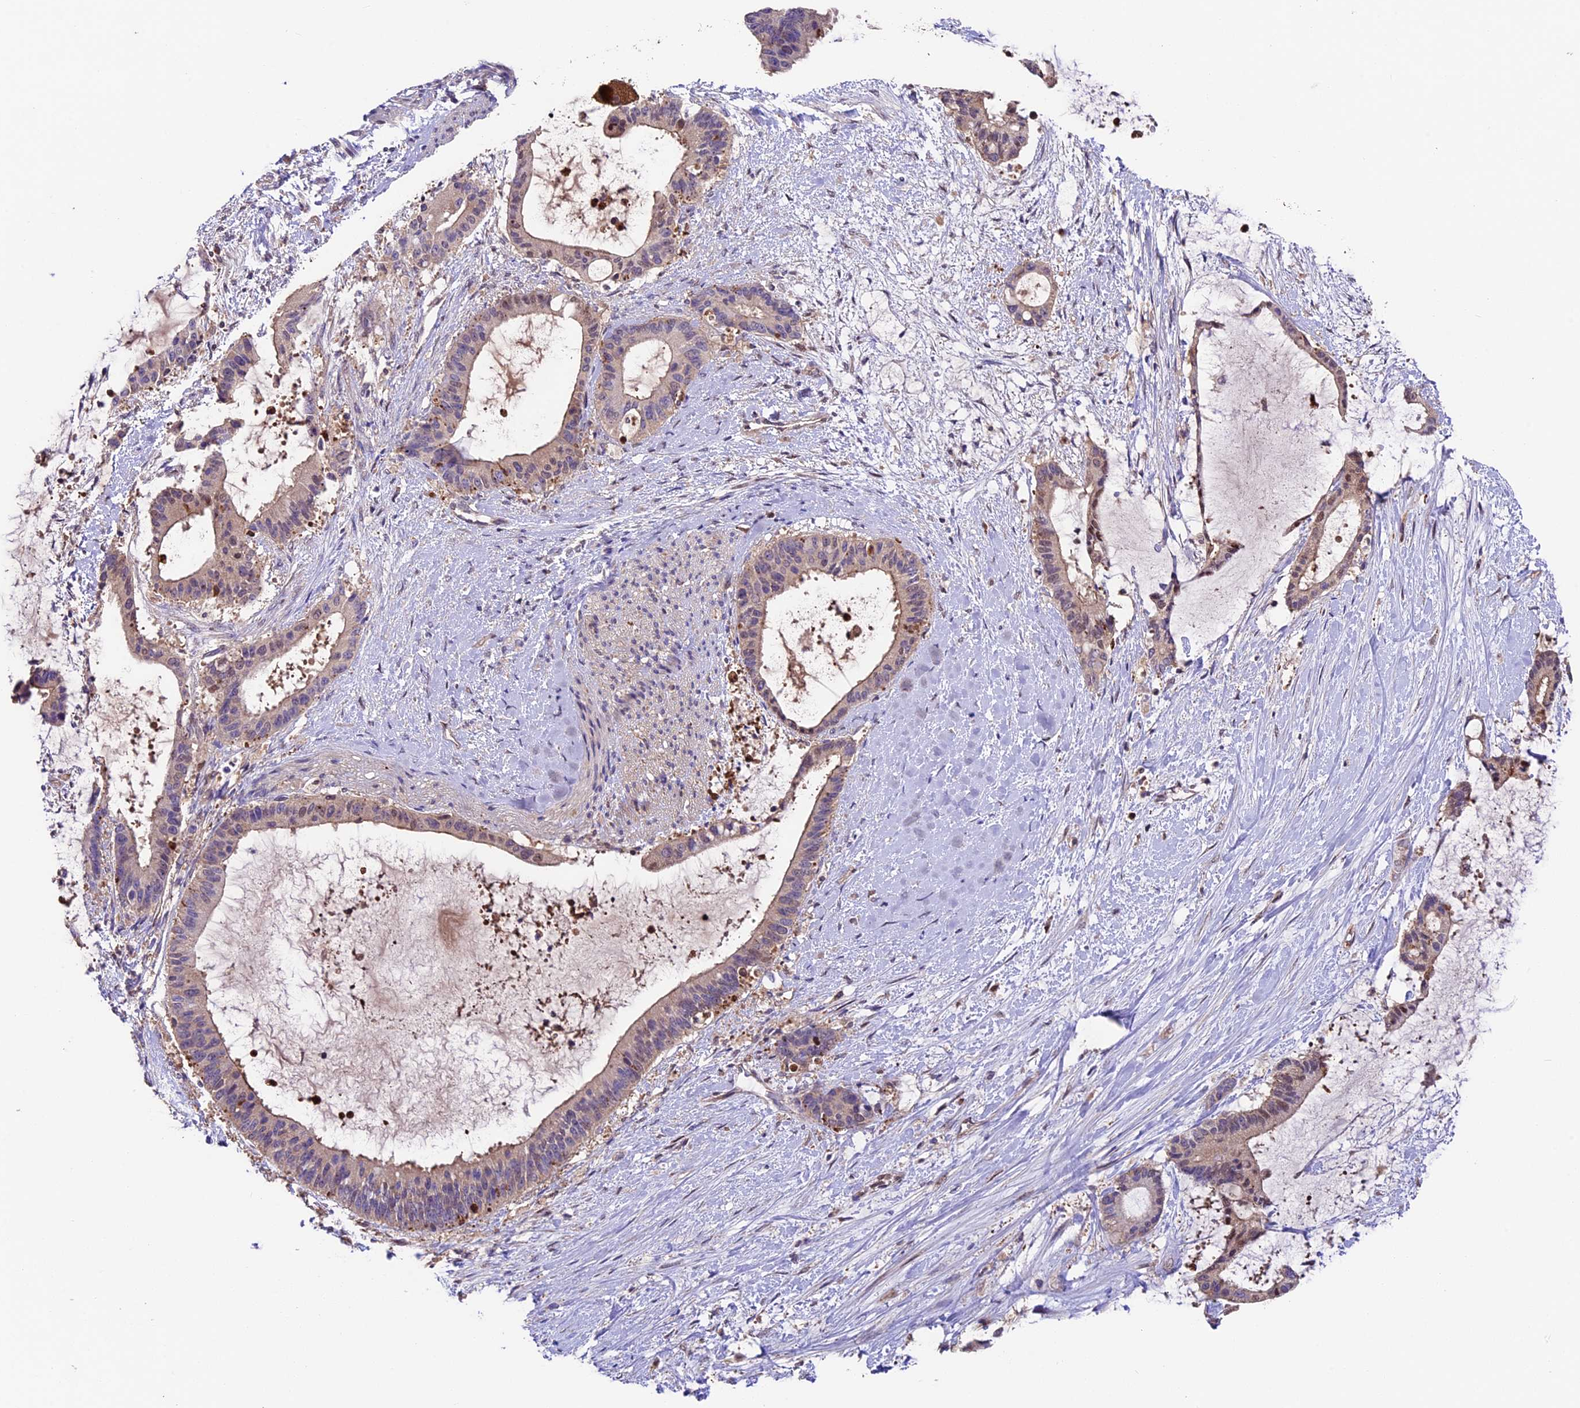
{"staining": {"intensity": "moderate", "quantity": "<25%", "location": "nuclear"}, "tissue": "liver cancer", "cell_type": "Tumor cells", "image_type": "cancer", "snomed": [{"axis": "morphology", "description": "Normal tissue, NOS"}, {"axis": "morphology", "description": "Cholangiocarcinoma"}, {"axis": "topography", "description": "Liver"}, {"axis": "topography", "description": "Peripheral nerve tissue"}], "caption": "There is low levels of moderate nuclear positivity in tumor cells of liver cholangiocarcinoma, as demonstrated by immunohistochemical staining (brown color).", "gene": "SBNO2", "patient": {"sex": "female", "age": 73}}